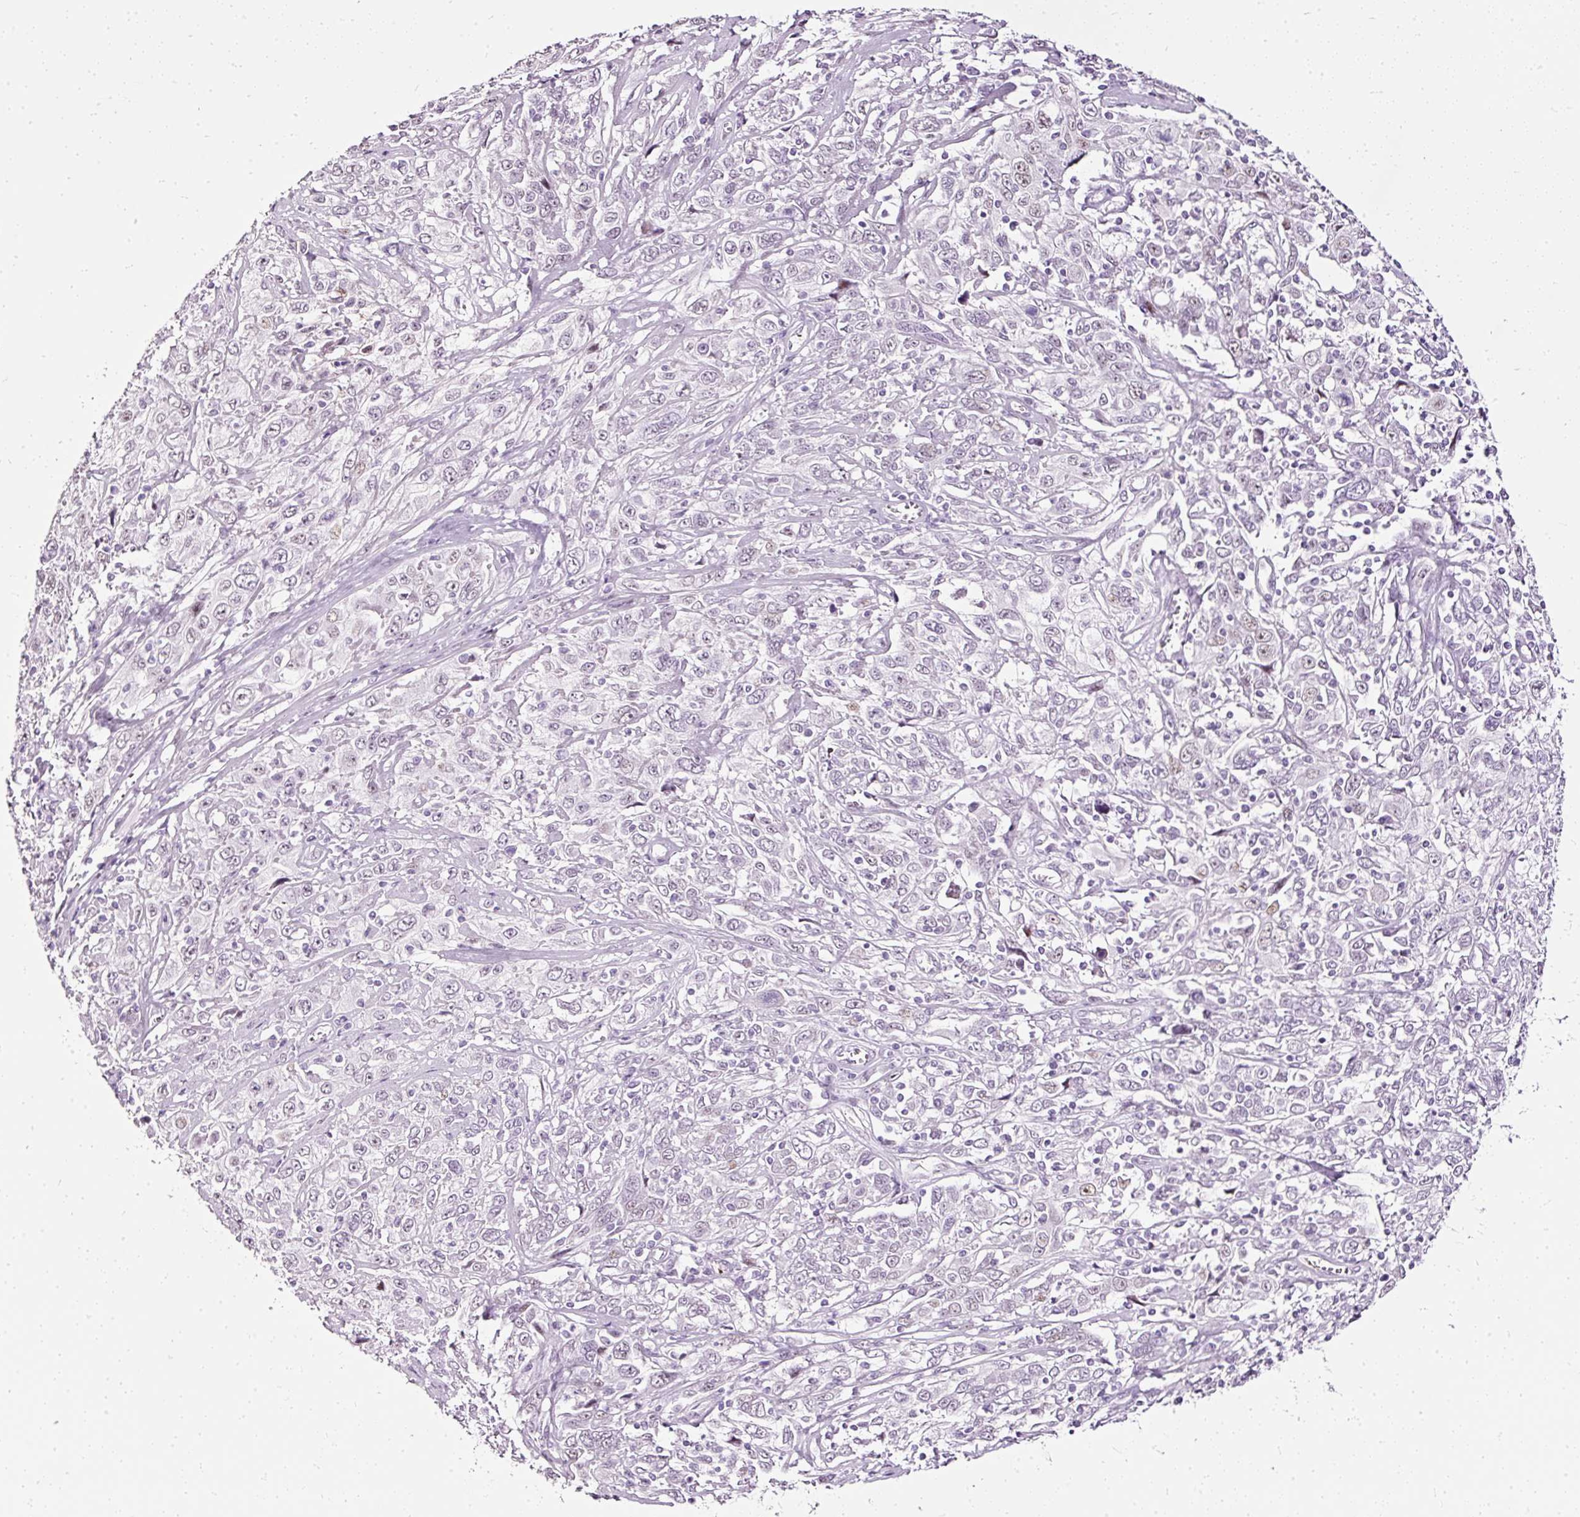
{"staining": {"intensity": "weak", "quantity": "25%-75%", "location": "nuclear"}, "tissue": "cervical cancer", "cell_type": "Tumor cells", "image_type": "cancer", "snomed": [{"axis": "morphology", "description": "Squamous cell carcinoma, NOS"}, {"axis": "topography", "description": "Cervix"}], "caption": "Human squamous cell carcinoma (cervical) stained with a brown dye shows weak nuclear positive positivity in approximately 25%-75% of tumor cells.", "gene": "PDE6B", "patient": {"sex": "female", "age": 46}}